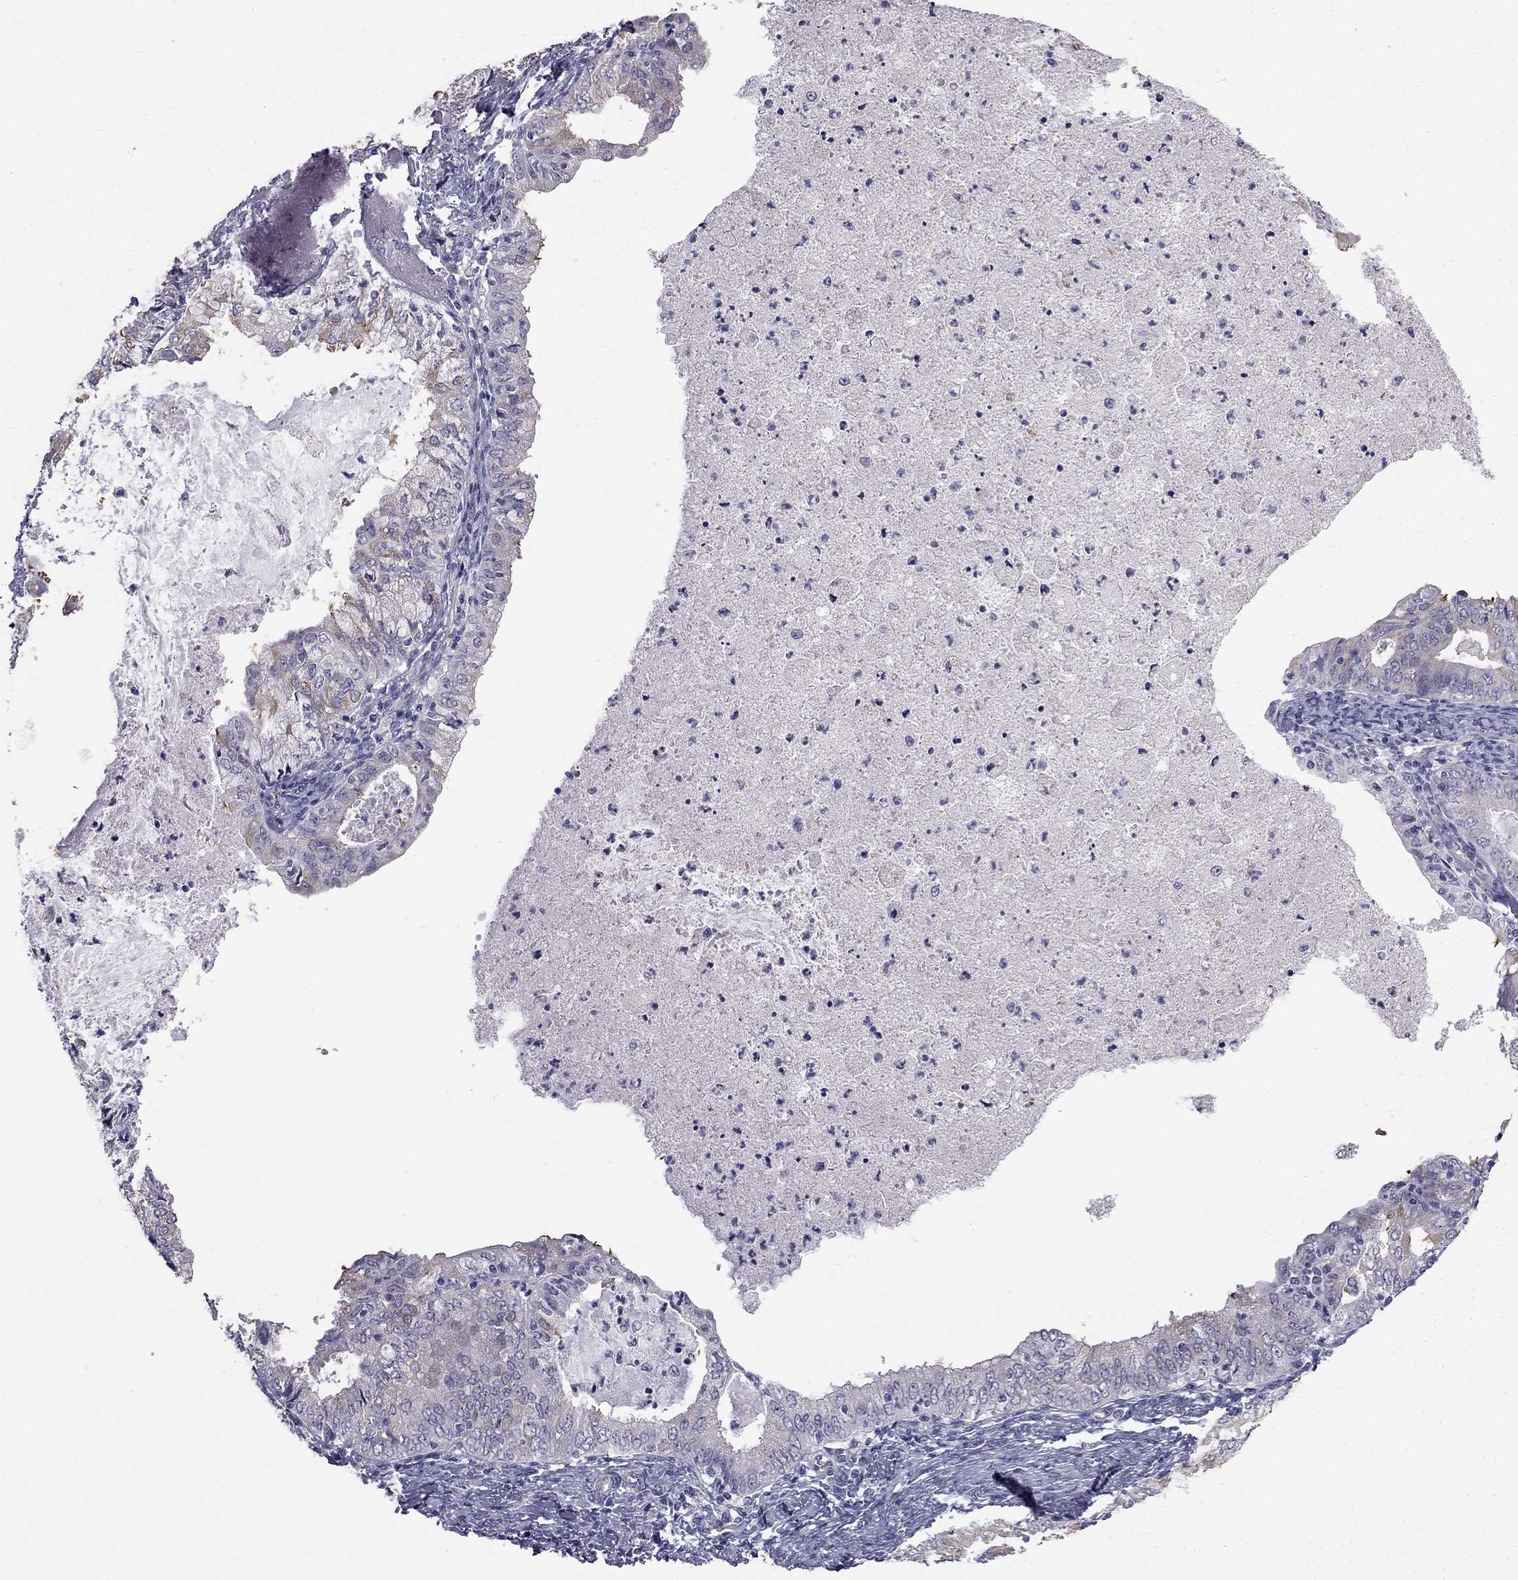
{"staining": {"intensity": "weak", "quantity": "<25%", "location": "cytoplasmic/membranous"}, "tissue": "endometrial cancer", "cell_type": "Tumor cells", "image_type": "cancer", "snomed": [{"axis": "morphology", "description": "Adenocarcinoma, NOS"}, {"axis": "topography", "description": "Endometrium"}], "caption": "Tumor cells show no significant protein staining in endometrial cancer.", "gene": "CCDC40", "patient": {"sex": "female", "age": 57}}